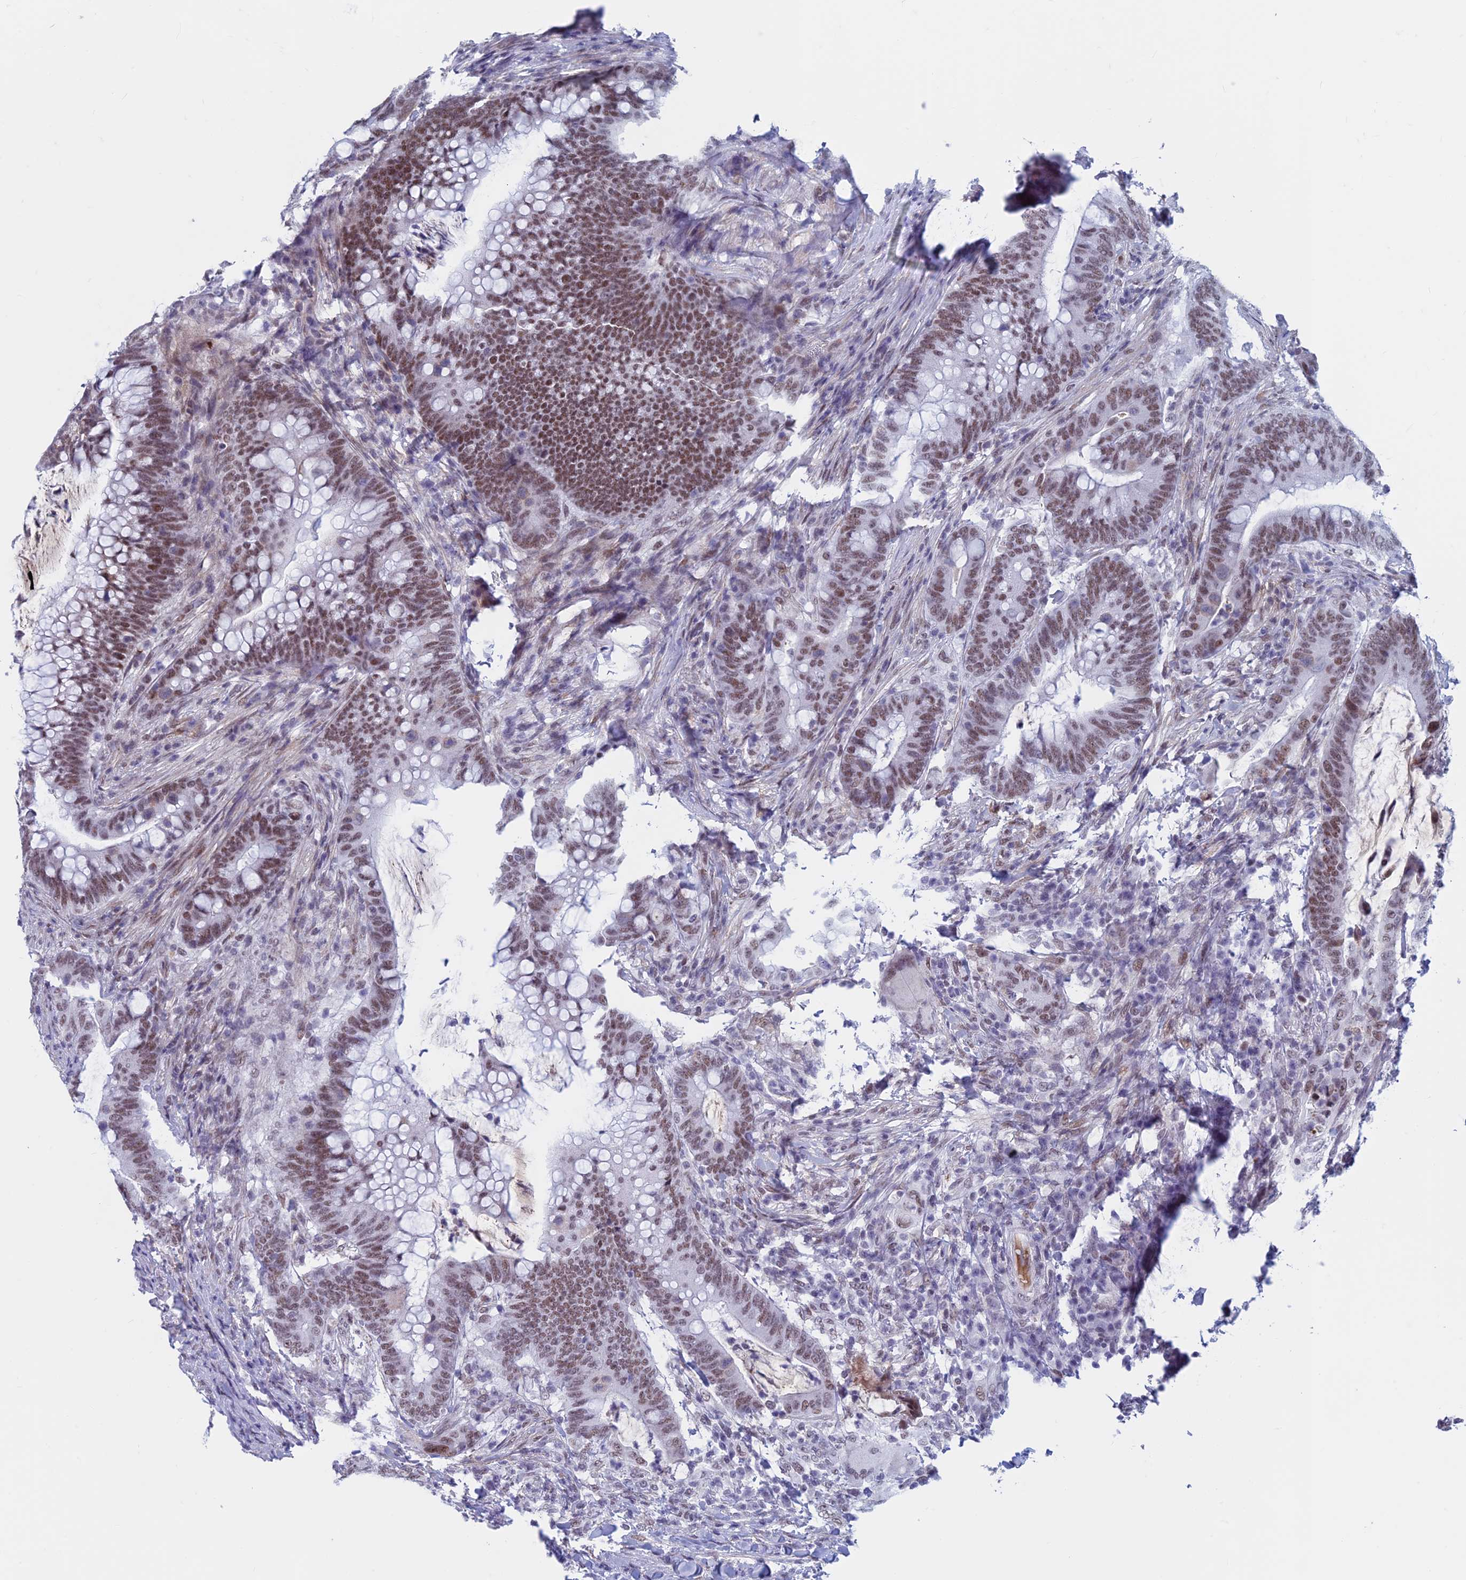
{"staining": {"intensity": "moderate", "quantity": ">75%", "location": "nuclear"}, "tissue": "colorectal cancer", "cell_type": "Tumor cells", "image_type": "cancer", "snomed": [{"axis": "morphology", "description": "Adenocarcinoma, NOS"}, {"axis": "topography", "description": "Colon"}], "caption": "Colorectal adenocarcinoma was stained to show a protein in brown. There is medium levels of moderate nuclear positivity in approximately >75% of tumor cells.", "gene": "ASH2L", "patient": {"sex": "female", "age": 66}}